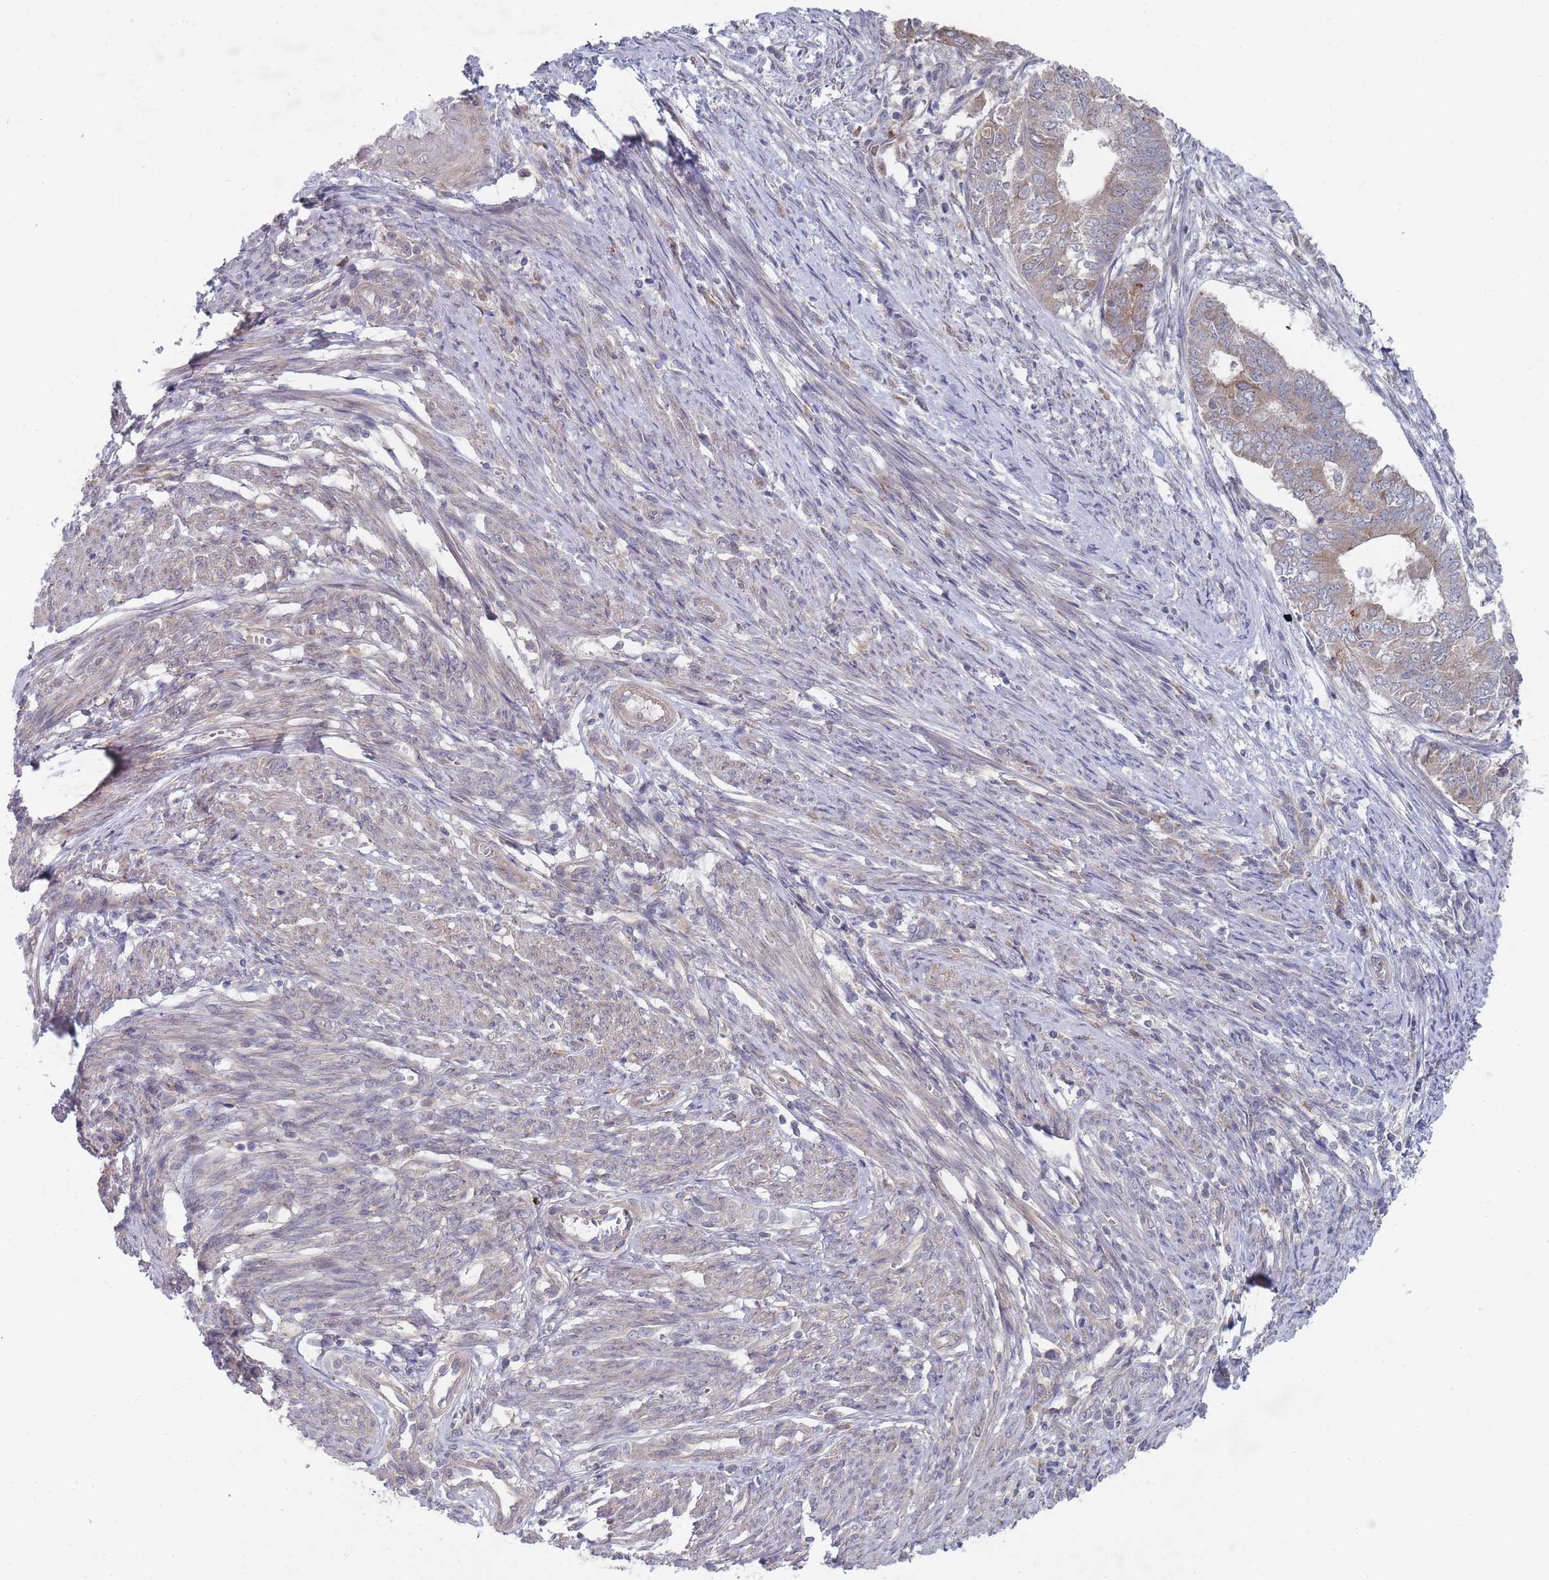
{"staining": {"intensity": "weak", "quantity": "25%-75%", "location": "cytoplasmic/membranous"}, "tissue": "endometrial cancer", "cell_type": "Tumor cells", "image_type": "cancer", "snomed": [{"axis": "morphology", "description": "Adenocarcinoma, NOS"}, {"axis": "topography", "description": "Endometrium"}], "caption": "Tumor cells reveal low levels of weak cytoplasmic/membranous expression in approximately 25%-75% of cells in human adenocarcinoma (endometrial). Ihc stains the protein of interest in brown and the nuclei are stained blue.", "gene": "SLC35F5", "patient": {"sex": "female", "age": 62}}